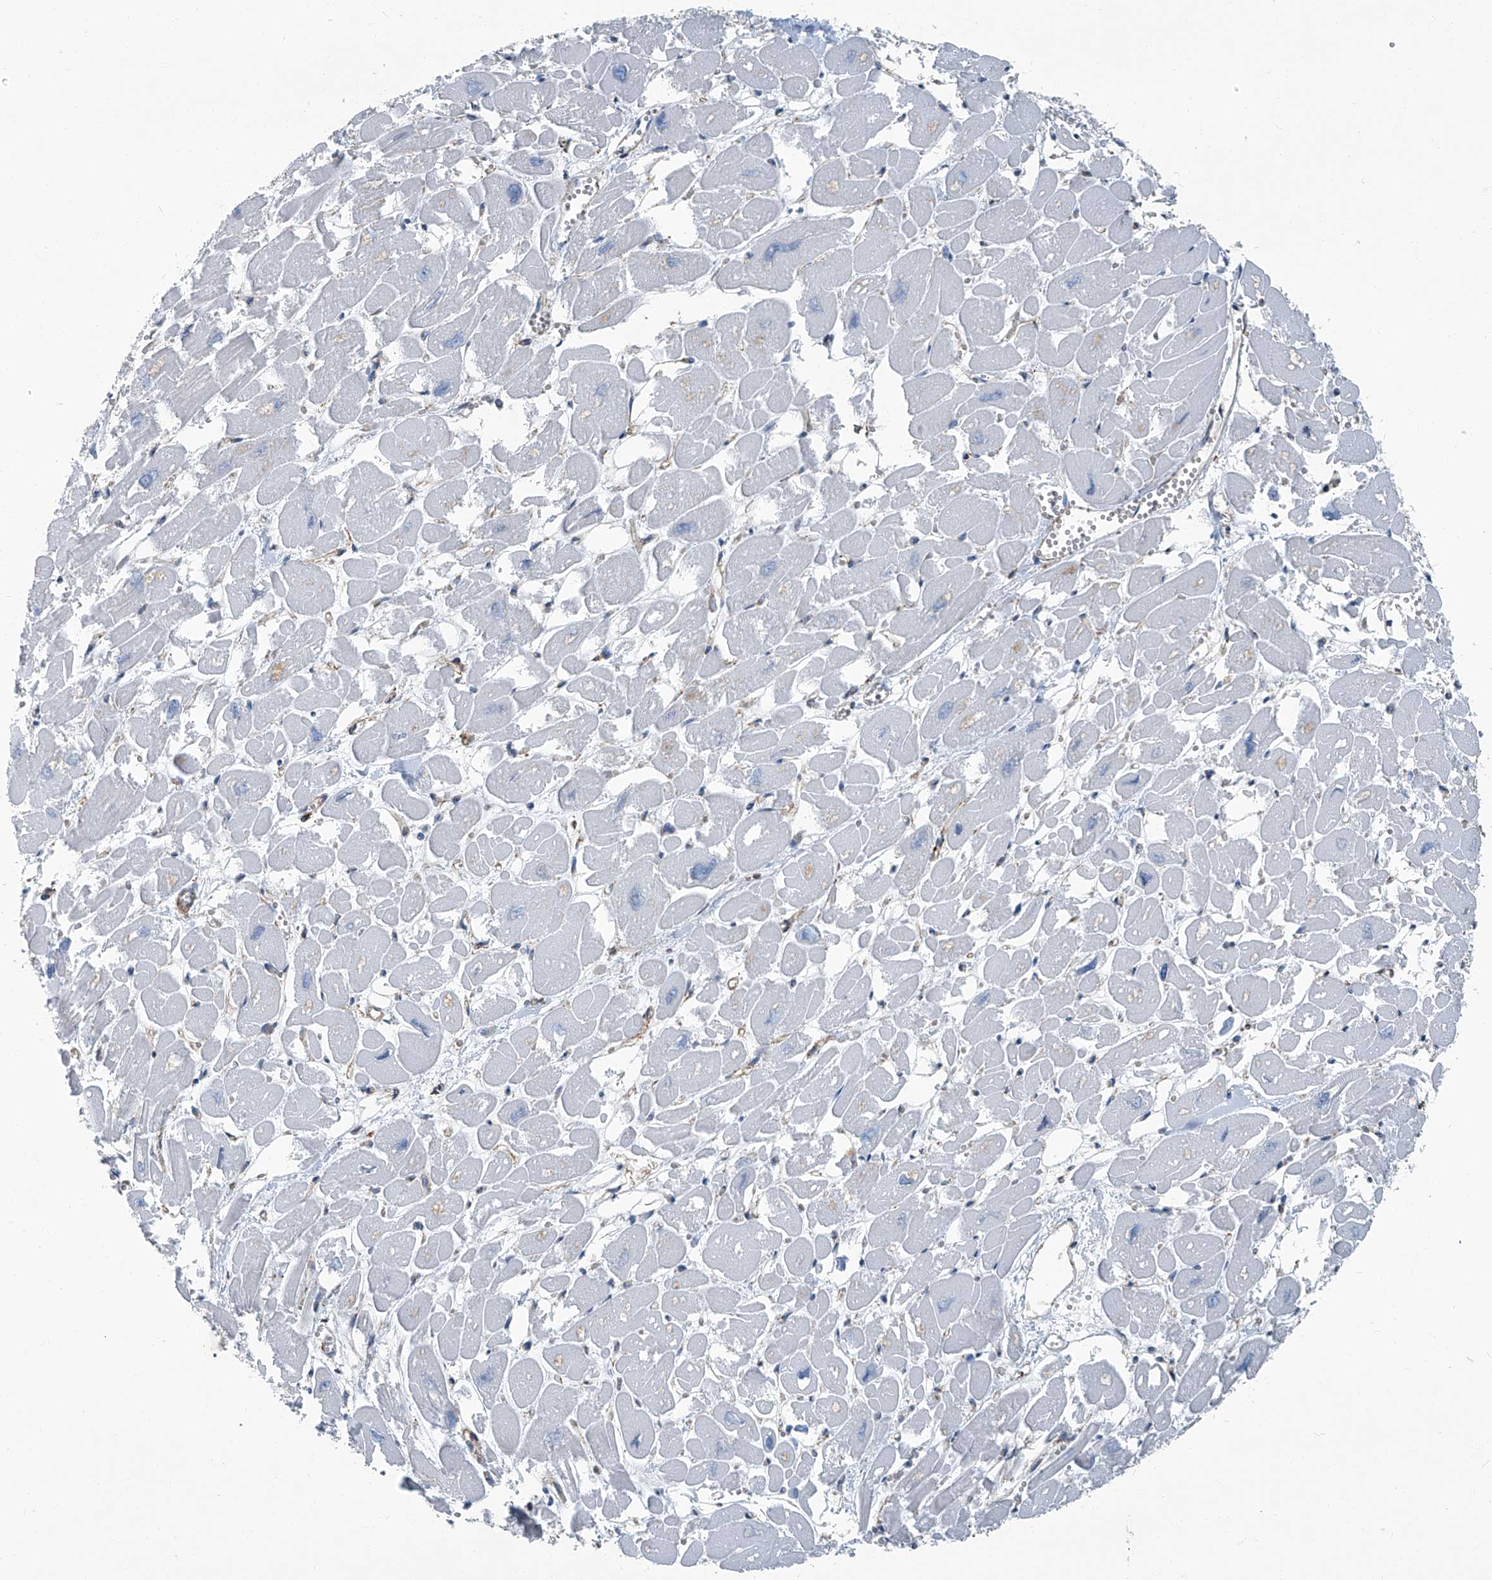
{"staining": {"intensity": "negative", "quantity": "none", "location": "none"}, "tissue": "heart muscle", "cell_type": "Cardiomyocytes", "image_type": "normal", "snomed": [{"axis": "morphology", "description": "Normal tissue, NOS"}, {"axis": "topography", "description": "Heart"}], "caption": "Photomicrograph shows no significant protein staining in cardiomyocytes of unremarkable heart muscle.", "gene": "SEPTIN7", "patient": {"sex": "male", "age": 54}}